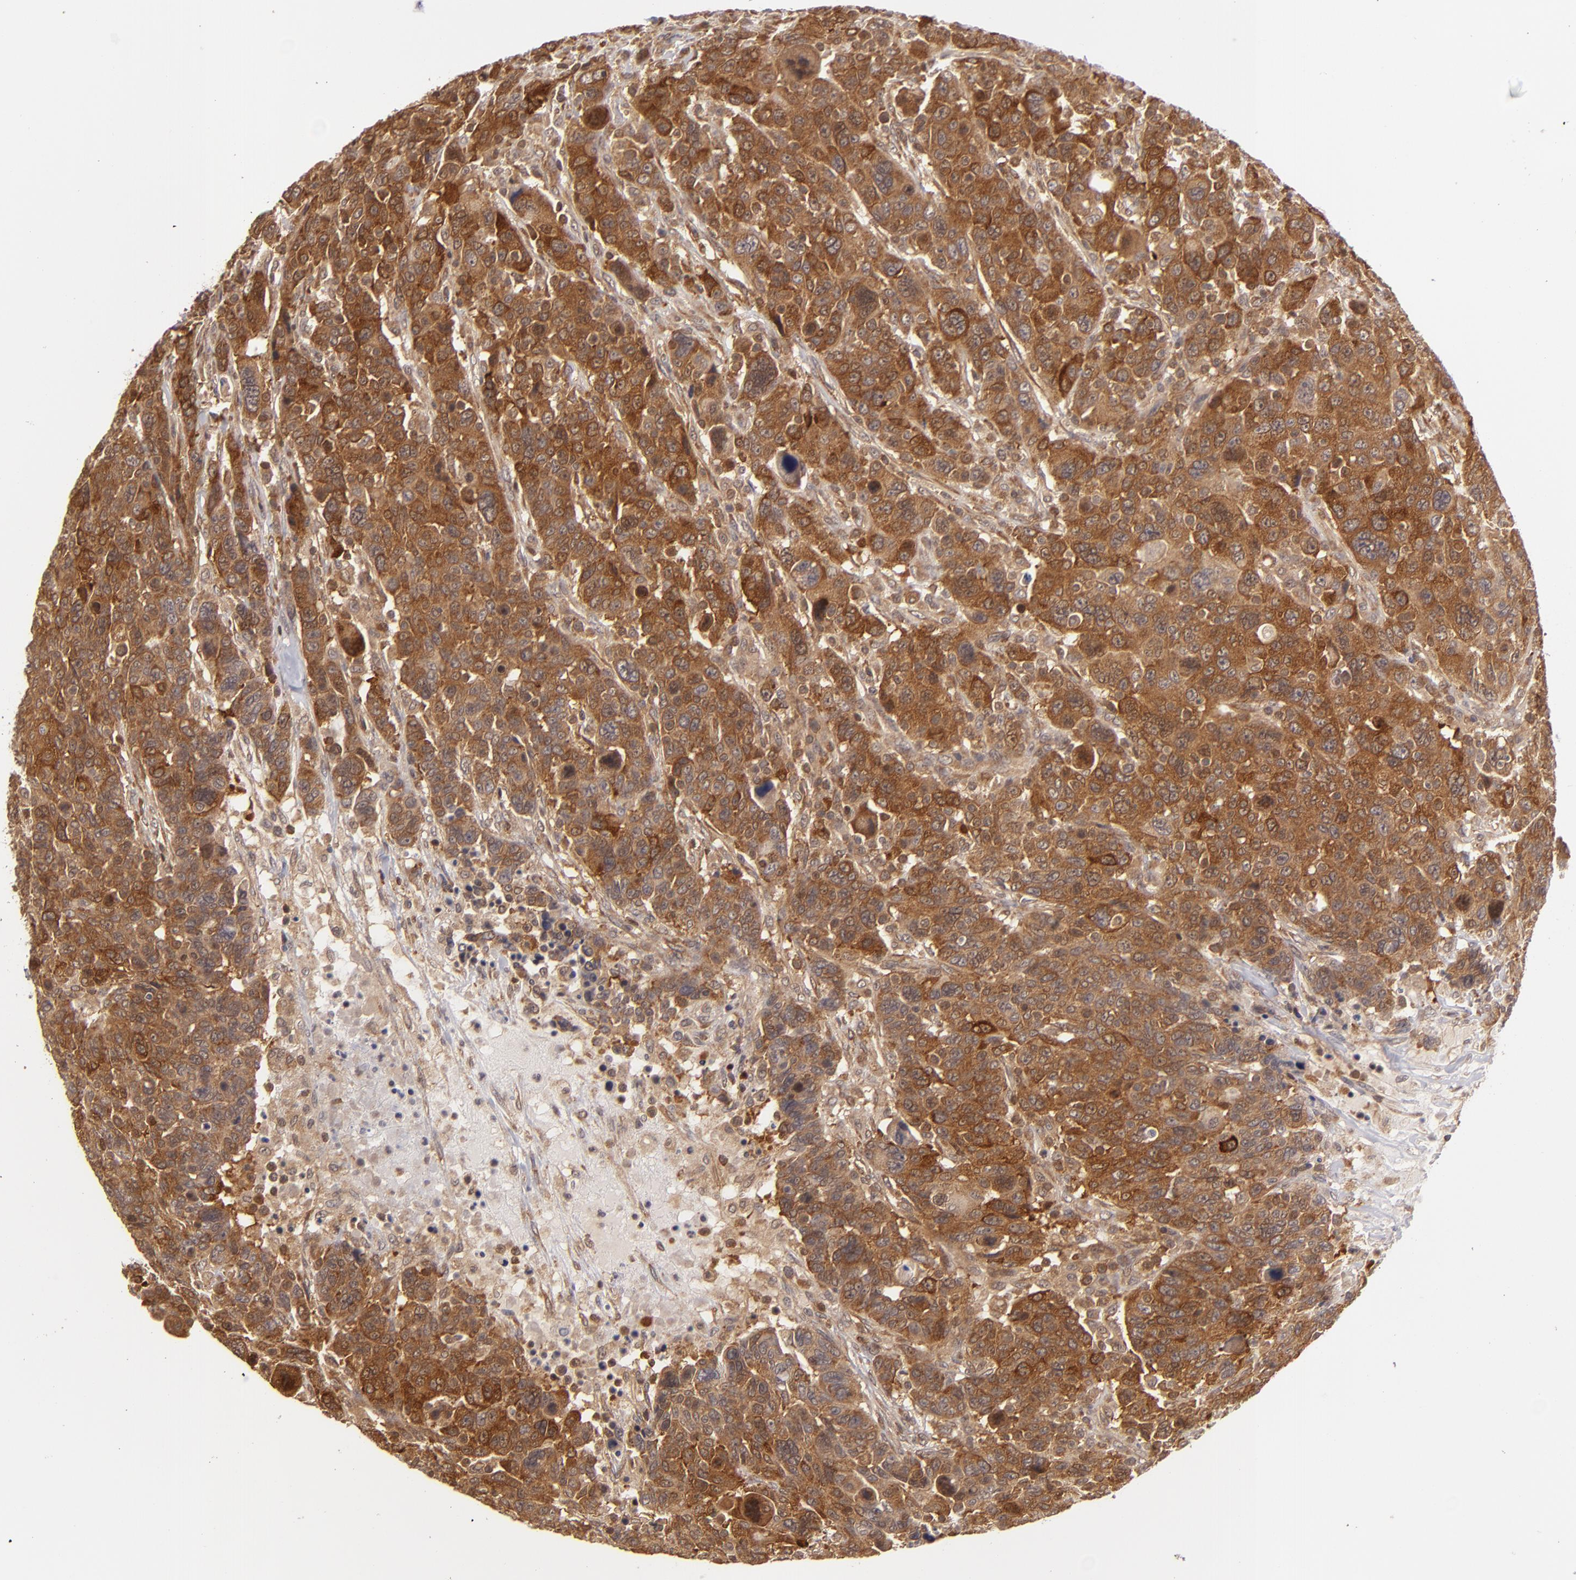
{"staining": {"intensity": "strong", "quantity": ">75%", "location": "cytoplasmic/membranous"}, "tissue": "breast cancer", "cell_type": "Tumor cells", "image_type": "cancer", "snomed": [{"axis": "morphology", "description": "Duct carcinoma"}, {"axis": "topography", "description": "Breast"}], "caption": "Strong cytoplasmic/membranous protein staining is identified in about >75% of tumor cells in breast cancer (intraductal carcinoma).", "gene": "MAPK3", "patient": {"sex": "female", "age": 37}}